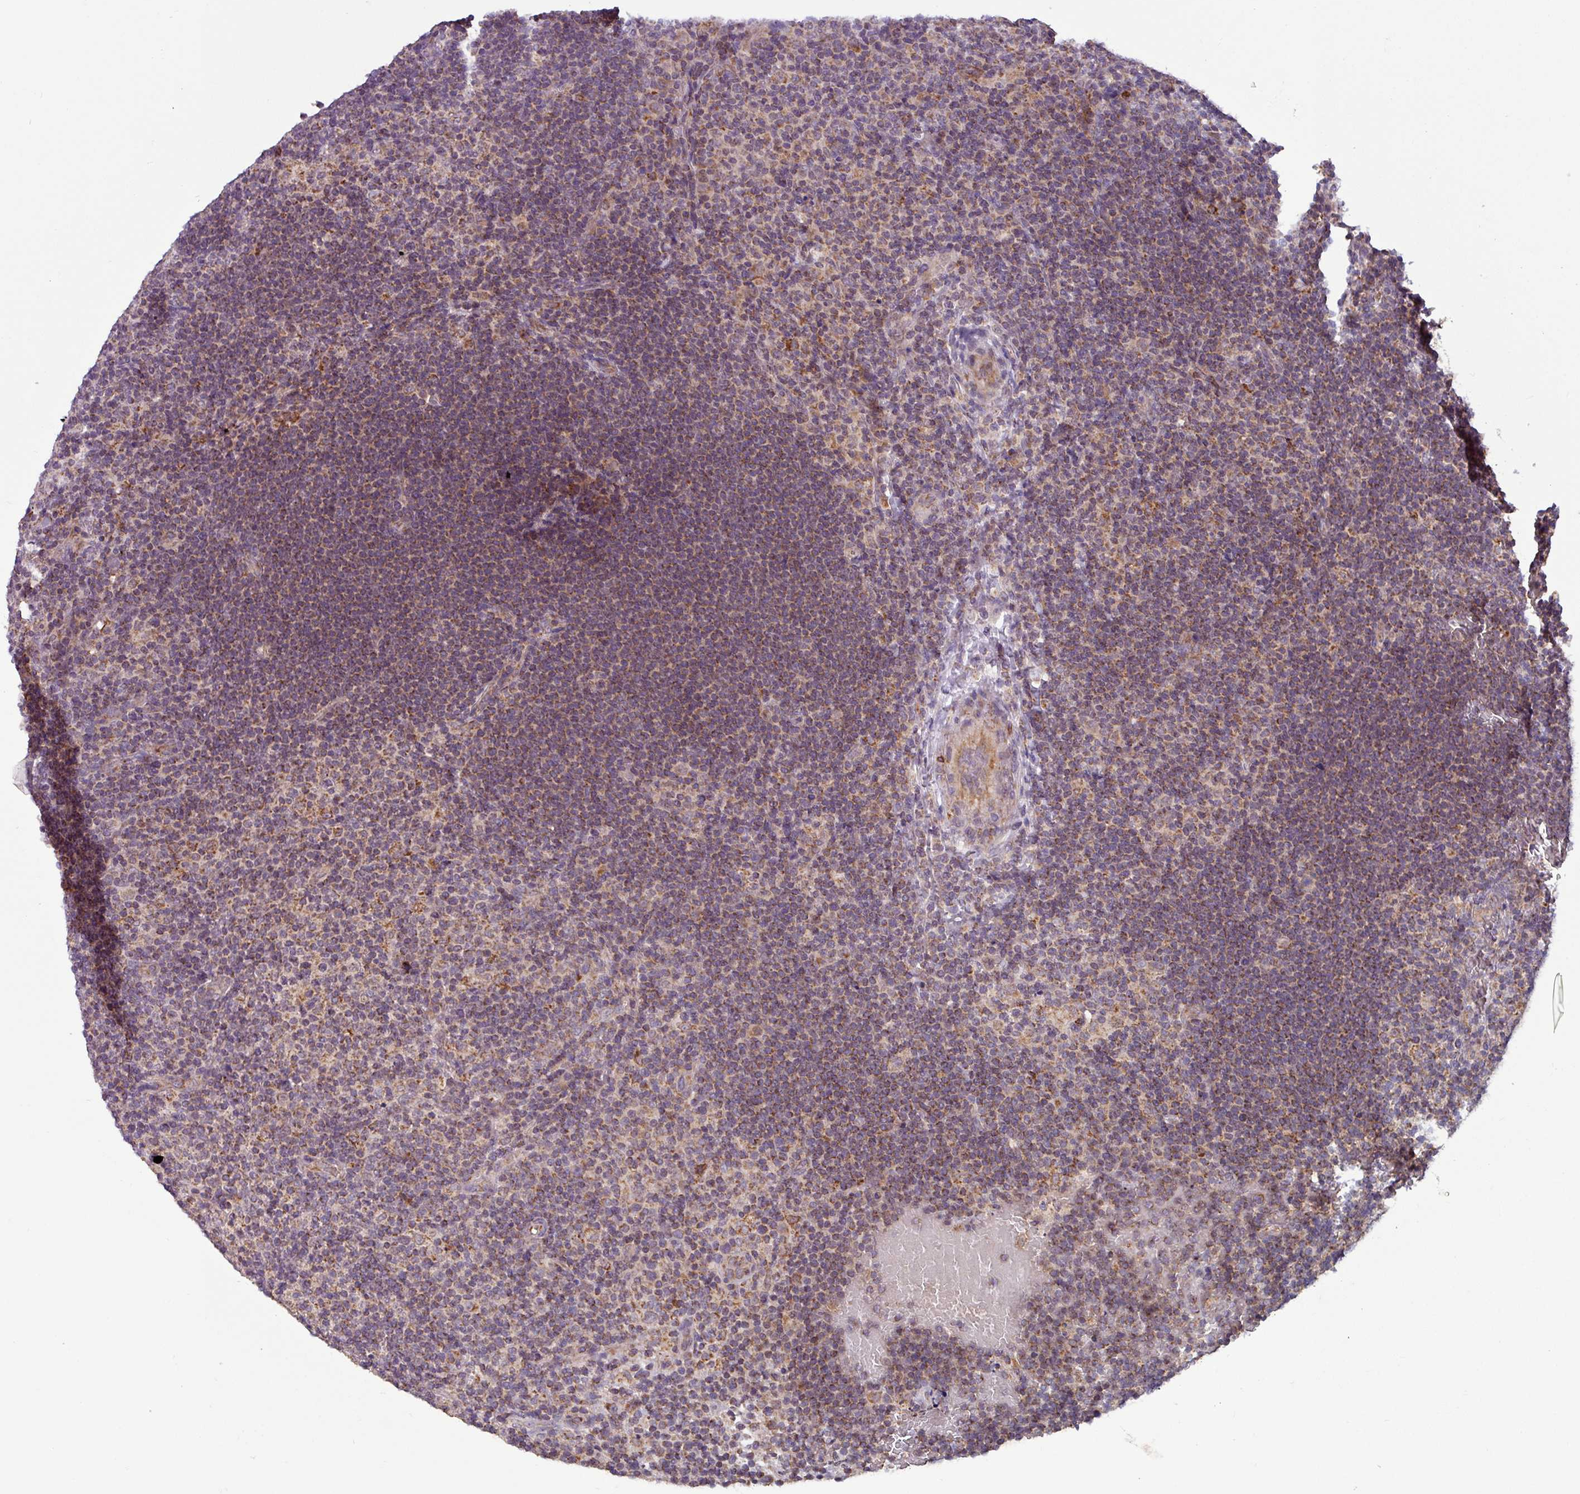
{"staining": {"intensity": "moderate", "quantity": "<25%", "location": "cytoplasmic/membranous"}, "tissue": "lymphoma", "cell_type": "Tumor cells", "image_type": "cancer", "snomed": [{"axis": "morphology", "description": "Hodgkin's disease, NOS"}, {"axis": "topography", "description": "Lymph node"}], "caption": "The micrograph exhibits staining of lymphoma, revealing moderate cytoplasmic/membranous protein positivity (brown color) within tumor cells.", "gene": "AKIRIN1", "patient": {"sex": "female", "age": 57}}